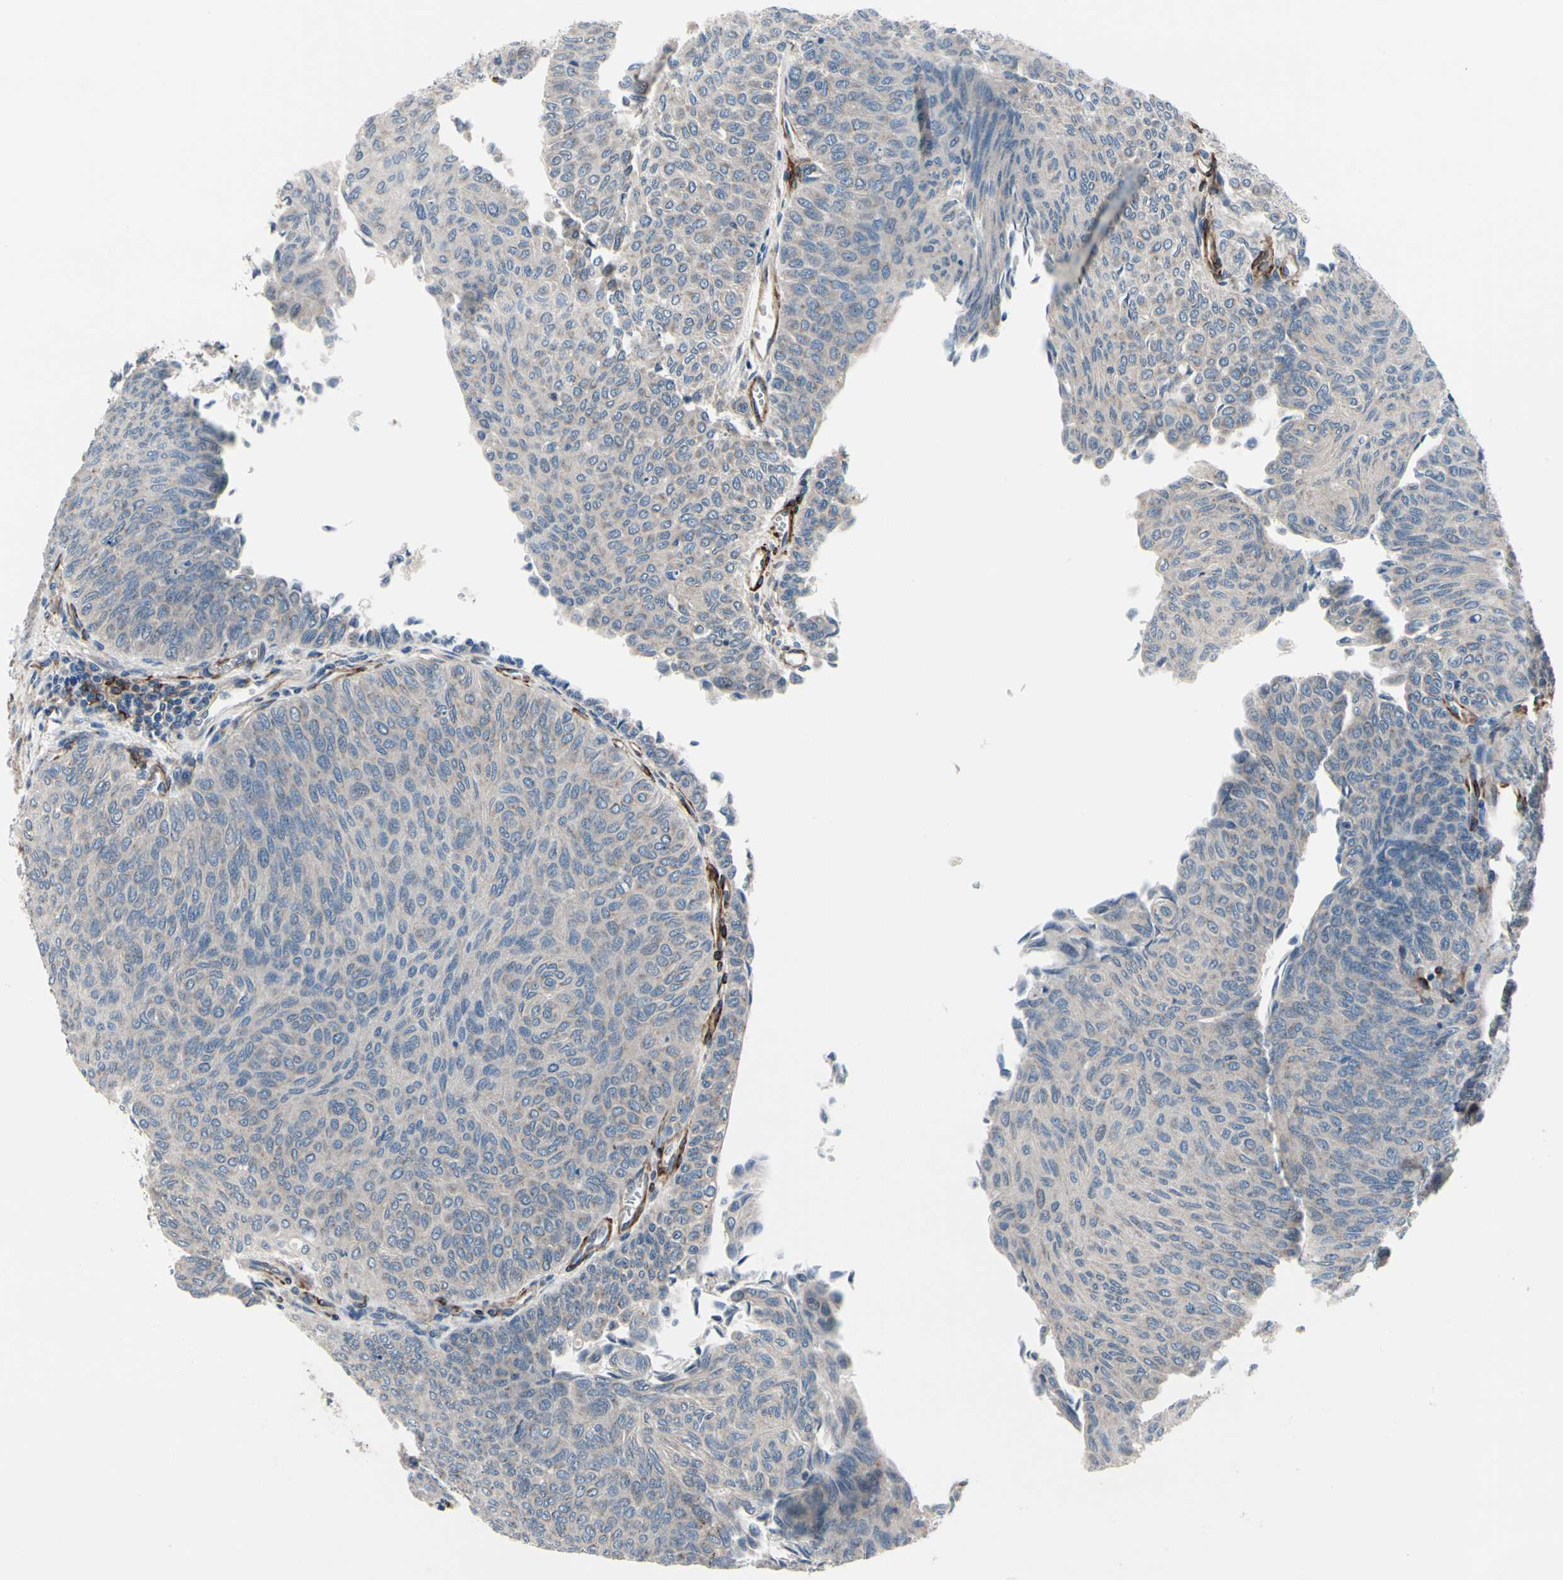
{"staining": {"intensity": "negative", "quantity": "none", "location": "none"}, "tissue": "urothelial cancer", "cell_type": "Tumor cells", "image_type": "cancer", "snomed": [{"axis": "morphology", "description": "Urothelial carcinoma, Low grade"}, {"axis": "topography", "description": "Urinary bladder"}], "caption": "Image shows no protein positivity in tumor cells of urothelial carcinoma (low-grade) tissue.", "gene": "PRKAR2B", "patient": {"sex": "male", "age": 78}}